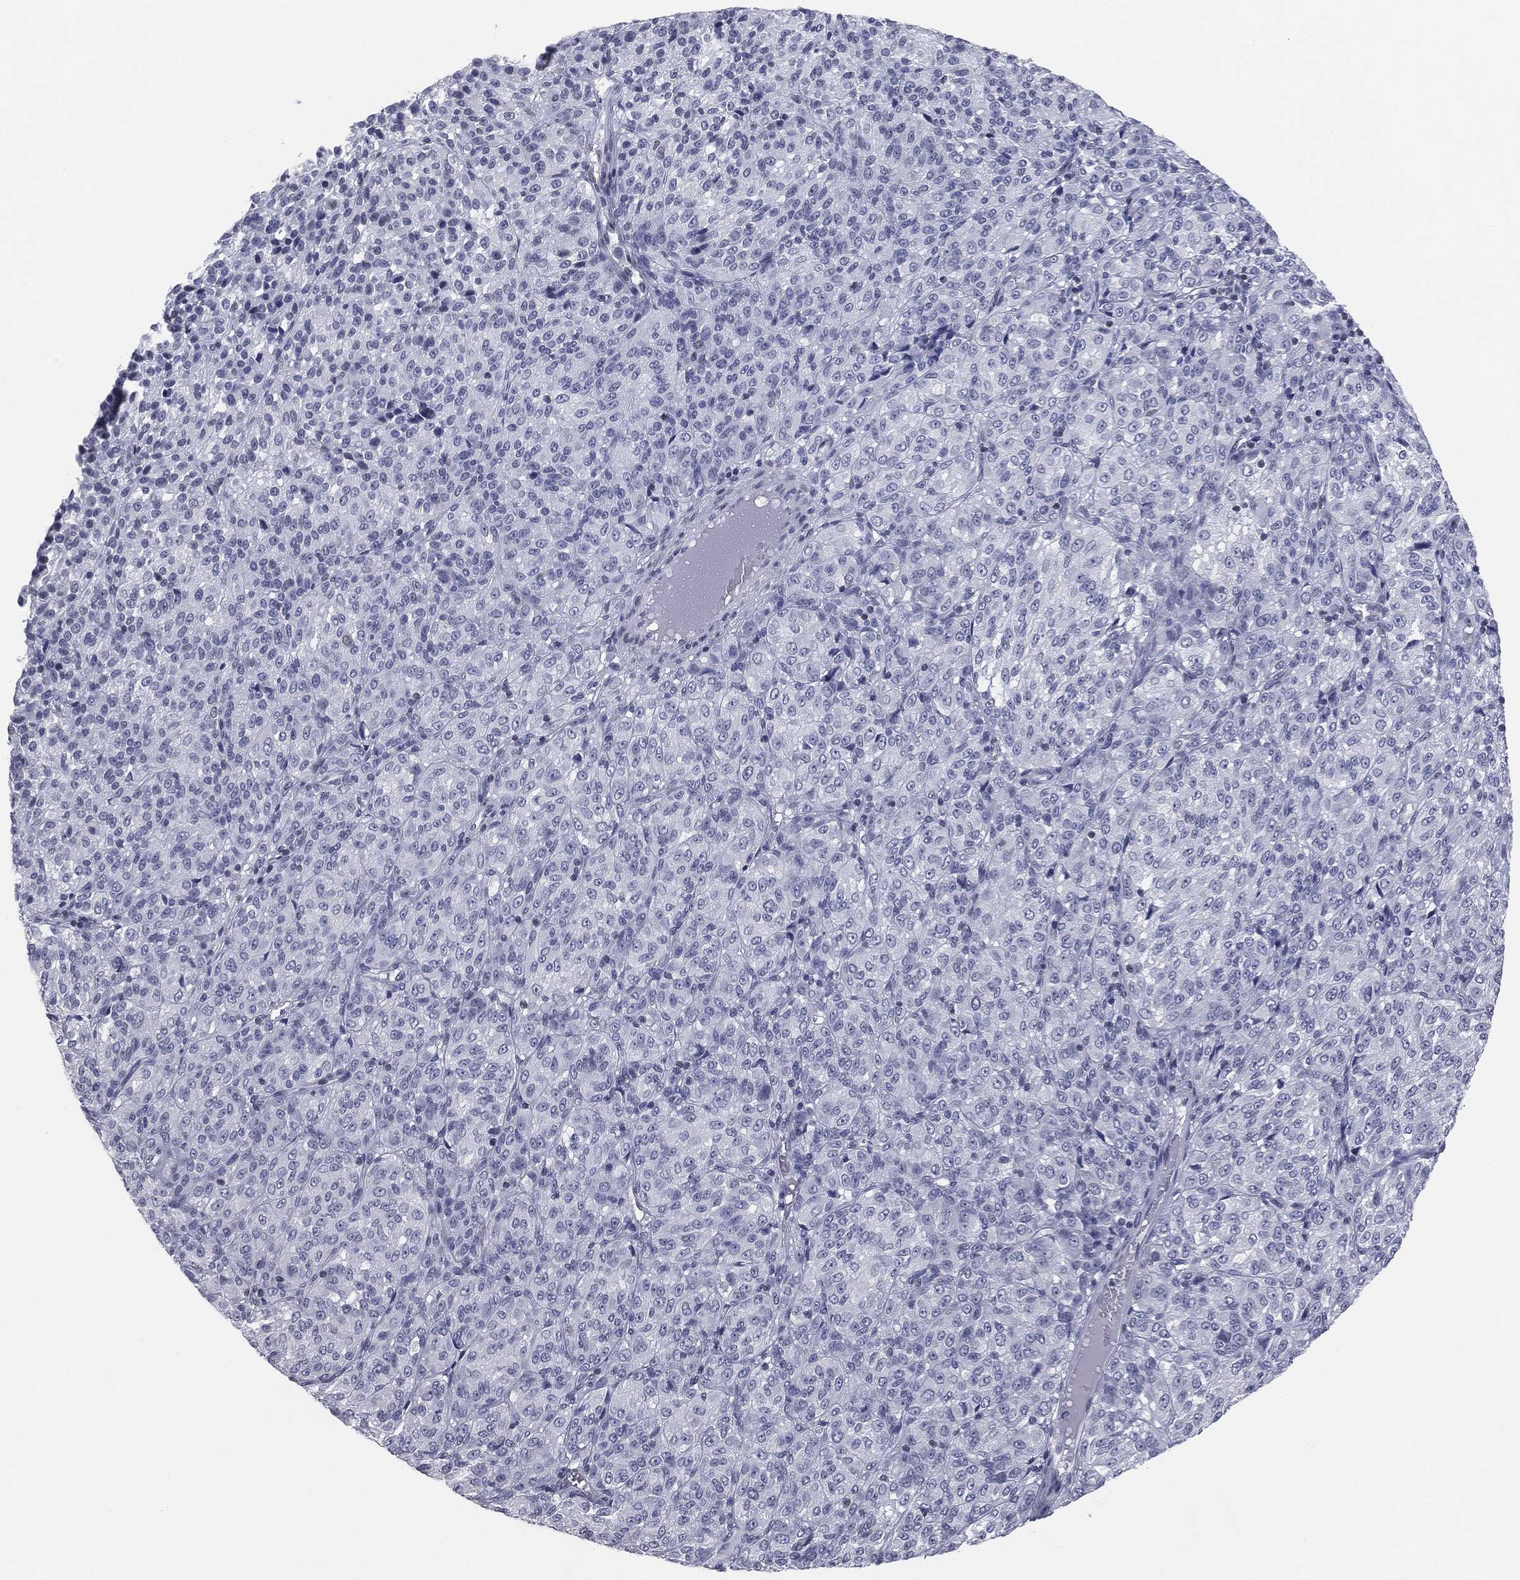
{"staining": {"intensity": "negative", "quantity": "none", "location": "none"}, "tissue": "melanoma", "cell_type": "Tumor cells", "image_type": "cancer", "snomed": [{"axis": "morphology", "description": "Malignant melanoma, Metastatic site"}, {"axis": "topography", "description": "Brain"}], "caption": "Protein analysis of melanoma shows no significant expression in tumor cells.", "gene": "ALDOB", "patient": {"sex": "female", "age": 56}}